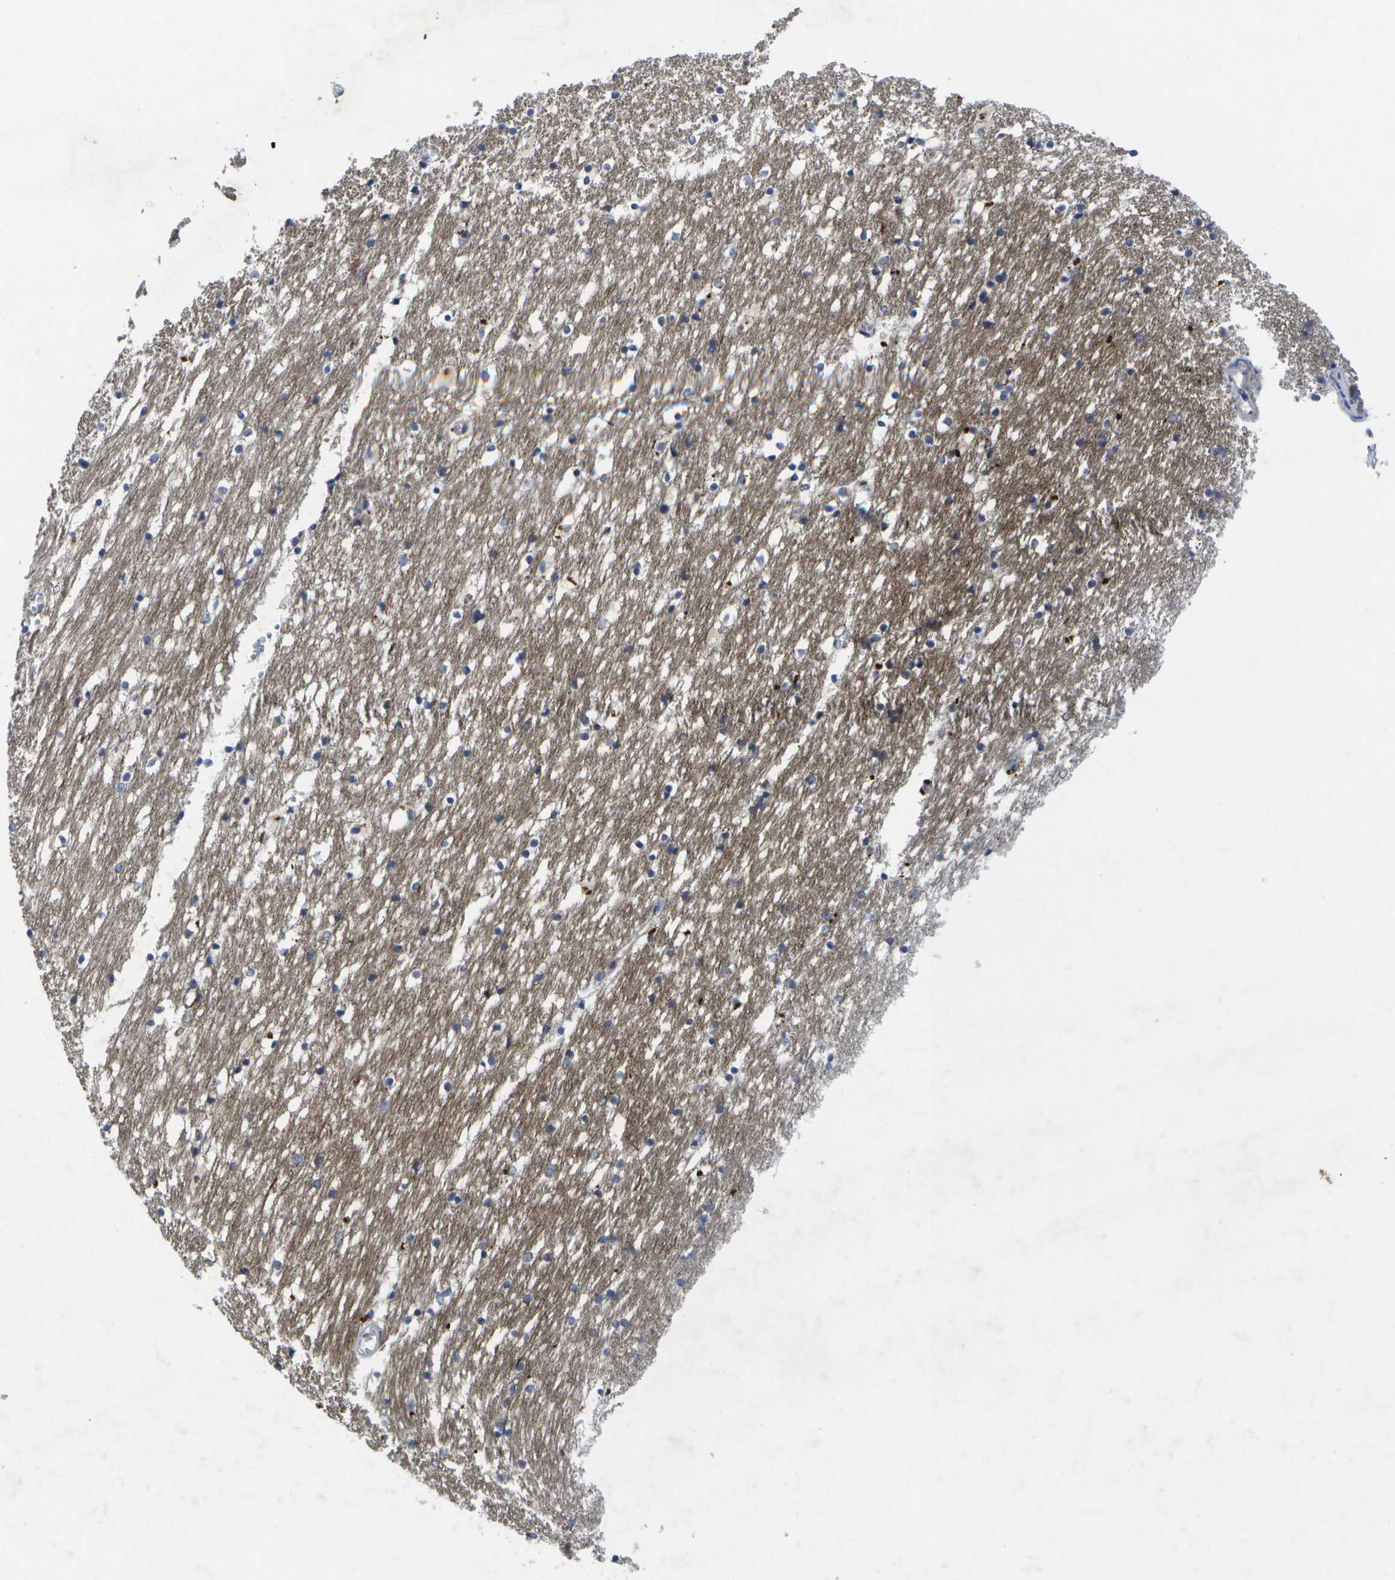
{"staining": {"intensity": "strong", "quantity": "<25%", "location": "cytoplasmic/membranous"}, "tissue": "caudate", "cell_type": "Glial cells", "image_type": "normal", "snomed": [{"axis": "morphology", "description": "Normal tissue, NOS"}, {"axis": "topography", "description": "Lateral ventricle wall"}], "caption": "Glial cells demonstrate medium levels of strong cytoplasmic/membranous expression in about <25% of cells in unremarkable human caudate.", "gene": "KDELR1", "patient": {"sex": "male", "age": 45}}